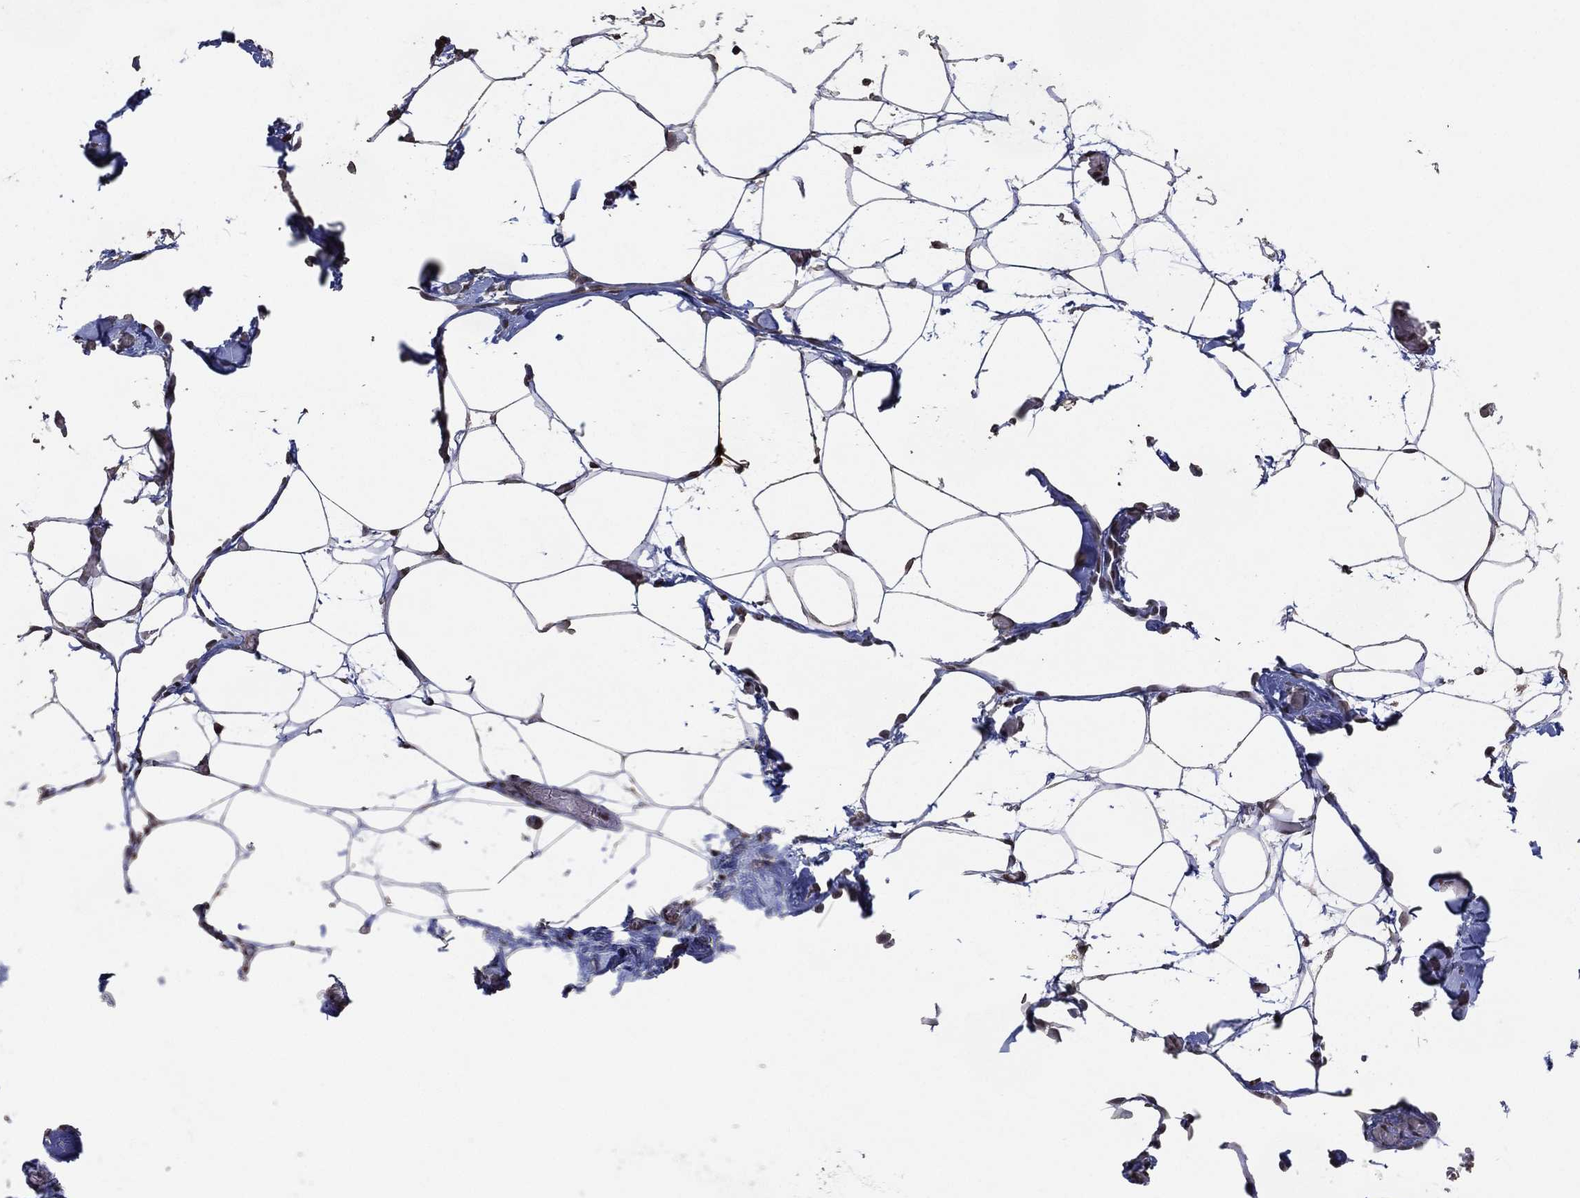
{"staining": {"intensity": "negative", "quantity": "none", "location": "none"}, "tissue": "adipose tissue", "cell_type": "Adipocytes", "image_type": "normal", "snomed": [{"axis": "morphology", "description": "Normal tissue, NOS"}, {"axis": "topography", "description": "Adipose tissue"}], "caption": "DAB immunohistochemical staining of benign adipose tissue exhibits no significant expression in adipocytes. Nuclei are stained in blue.", "gene": "ADPRHL1", "patient": {"sex": "male", "age": 57}}